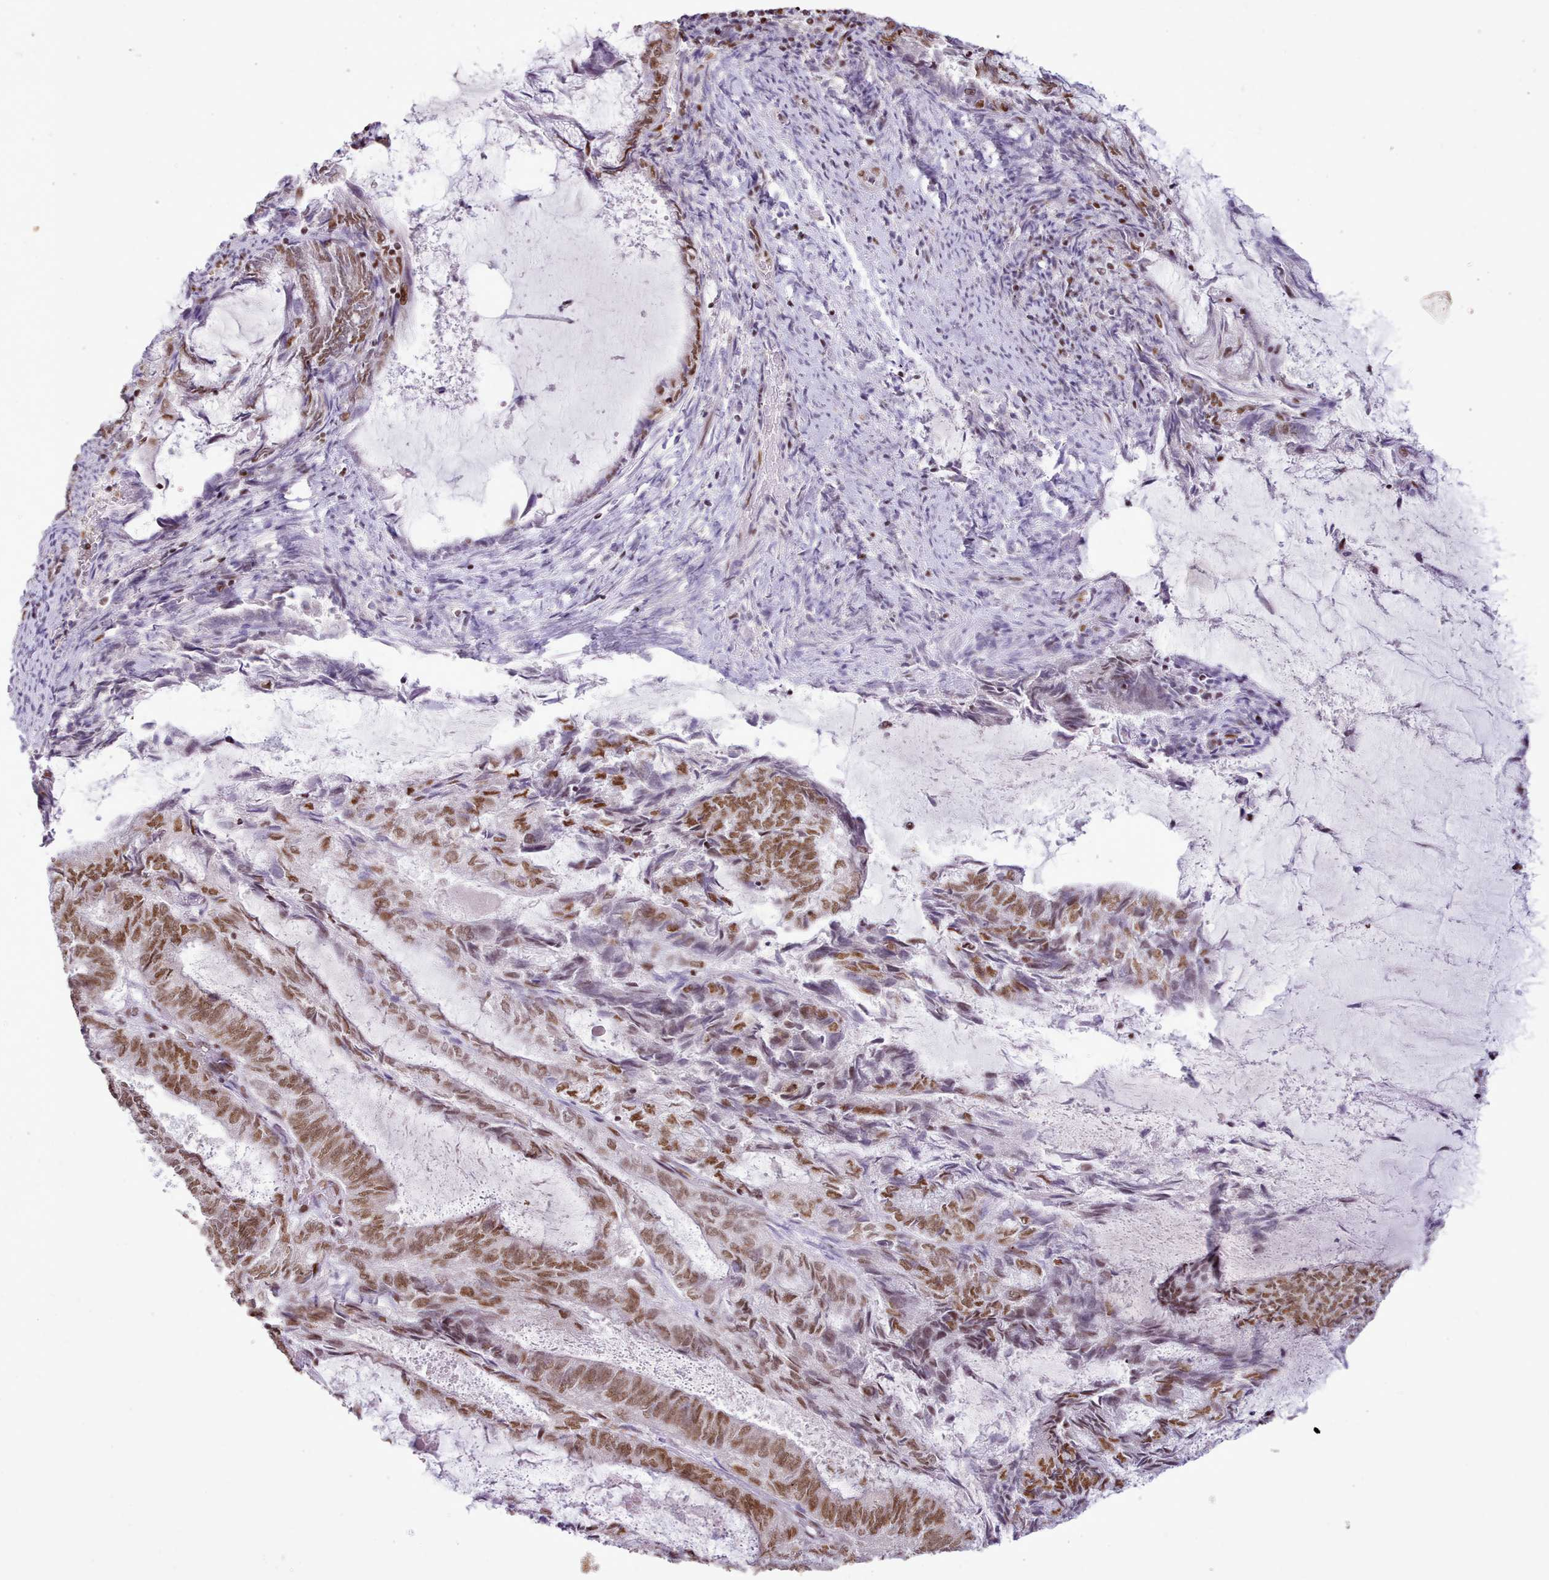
{"staining": {"intensity": "moderate", "quantity": ">75%", "location": "nuclear"}, "tissue": "endometrial cancer", "cell_type": "Tumor cells", "image_type": "cancer", "snomed": [{"axis": "morphology", "description": "Adenocarcinoma, NOS"}, {"axis": "topography", "description": "Endometrium"}], "caption": "DAB (3,3'-diaminobenzidine) immunohistochemical staining of endometrial cancer (adenocarcinoma) shows moderate nuclear protein positivity in about >75% of tumor cells.", "gene": "TAF15", "patient": {"sex": "female", "age": 80}}